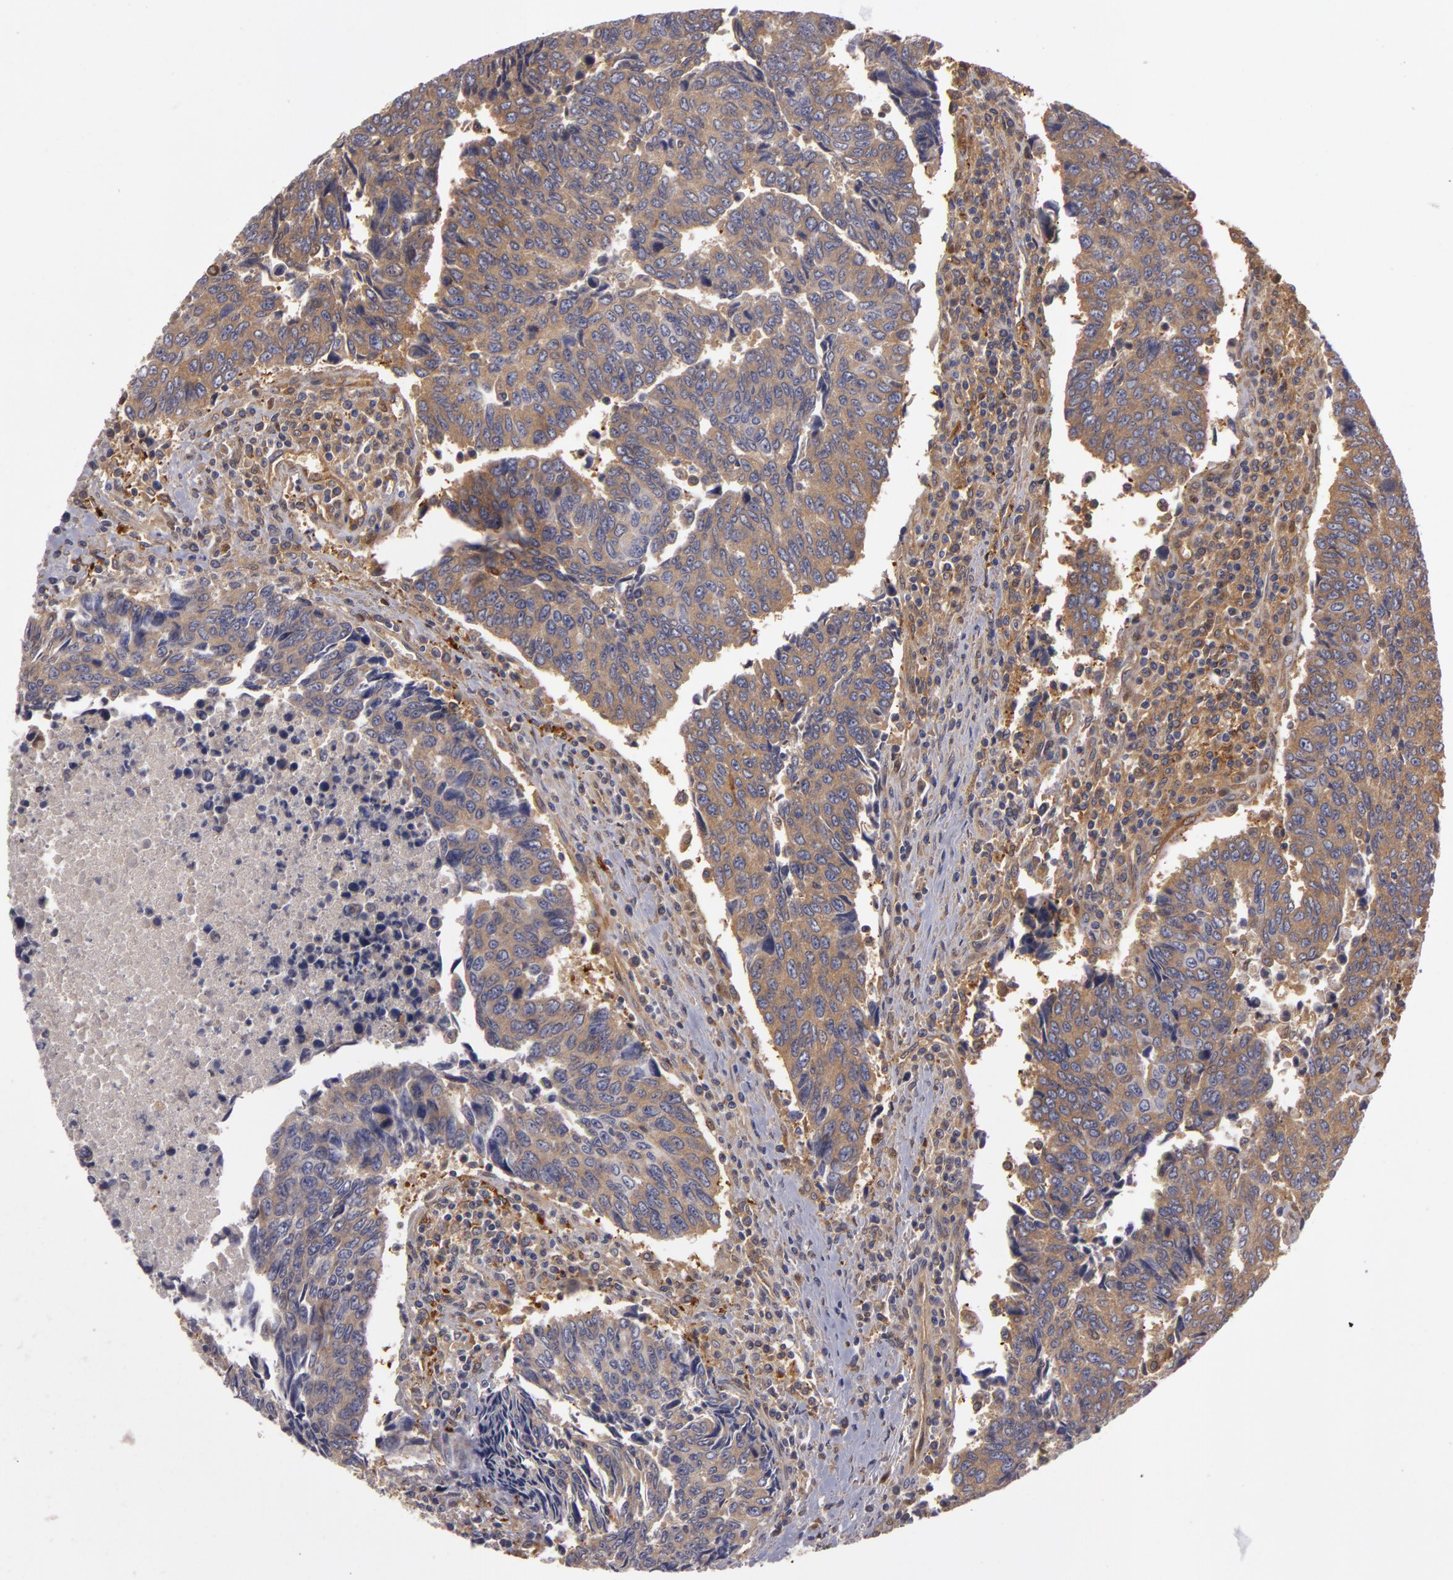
{"staining": {"intensity": "weak", "quantity": ">75%", "location": "cytoplasmic/membranous"}, "tissue": "urothelial cancer", "cell_type": "Tumor cells", "image_type": "cancer", "snomed": [{"axis": "morphology", "description": "Urothelial carcinoma, High grade"}, {"axis": "topography", "description": "Urinary bladder"}], "caption": "About >75% of tumor cells in human urothelial cancer display weak cytoplasmic/membranous protein staining as visualized by brown immunohistochemical staining.", "gene": "ZNF229", "patient": {"sex": "male", "age": 86}}